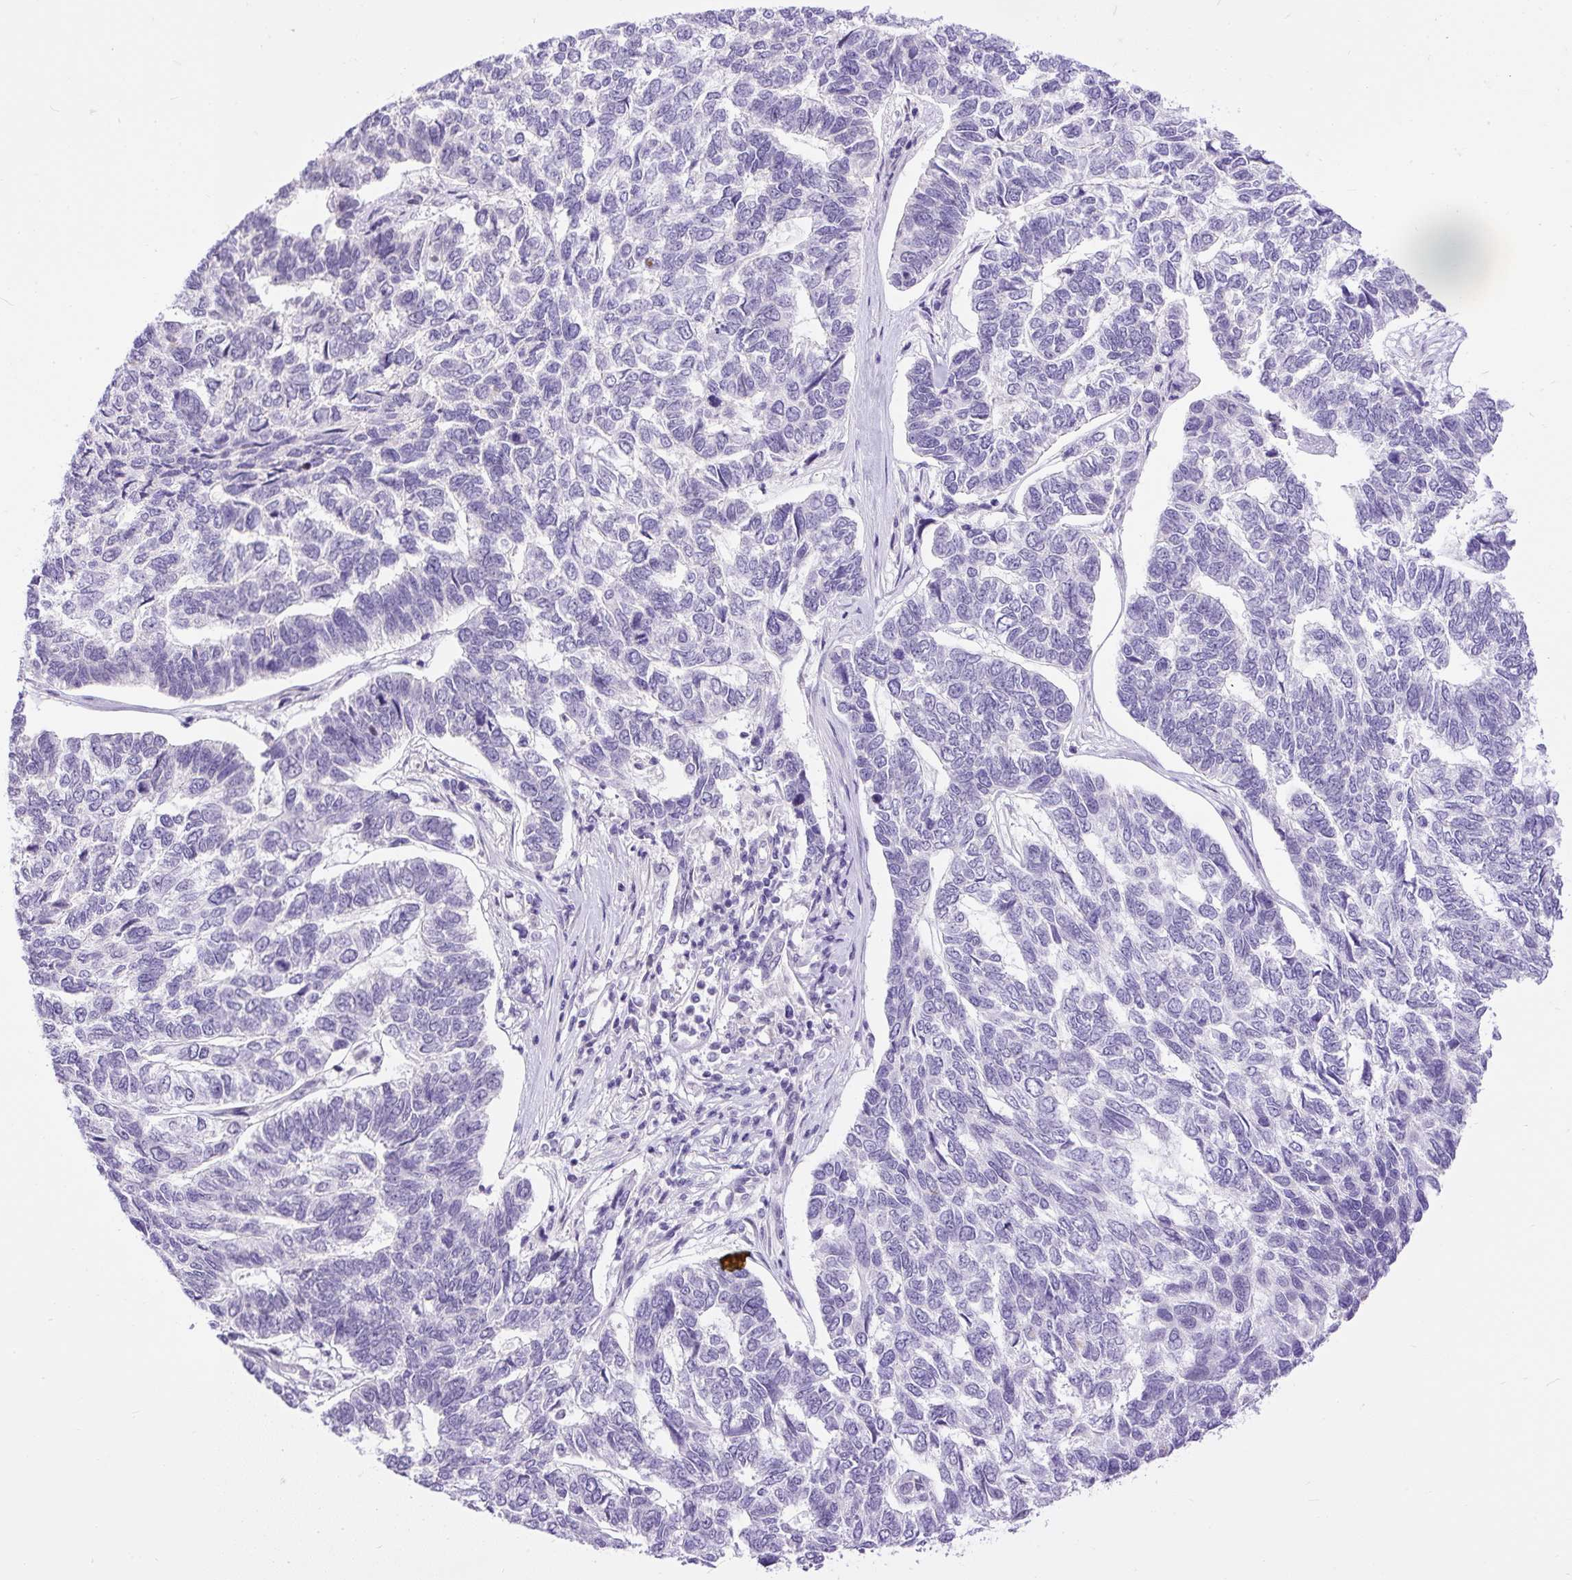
{"staining": {"intensity": "negative", "quantity": "none", "location": "none"}, "tissue": "skin cancer", "cell_type": "Tumor cells", "image_type": "cancer", "snomed": [{"axis": "morphology", "description": "Basal cell carcinoma"}, {"axis": "topography", "description": "Skin"}], "caption": "Basal cell carcinoma (skin) was stained to show a protein in brown. There is no significant positivity in tumor cells. (DAB (3,3'-diaminobenzidine) IHC, high magnification).", "gene": "WNT10B", "patient": {"sex": "female", "age": 65}}